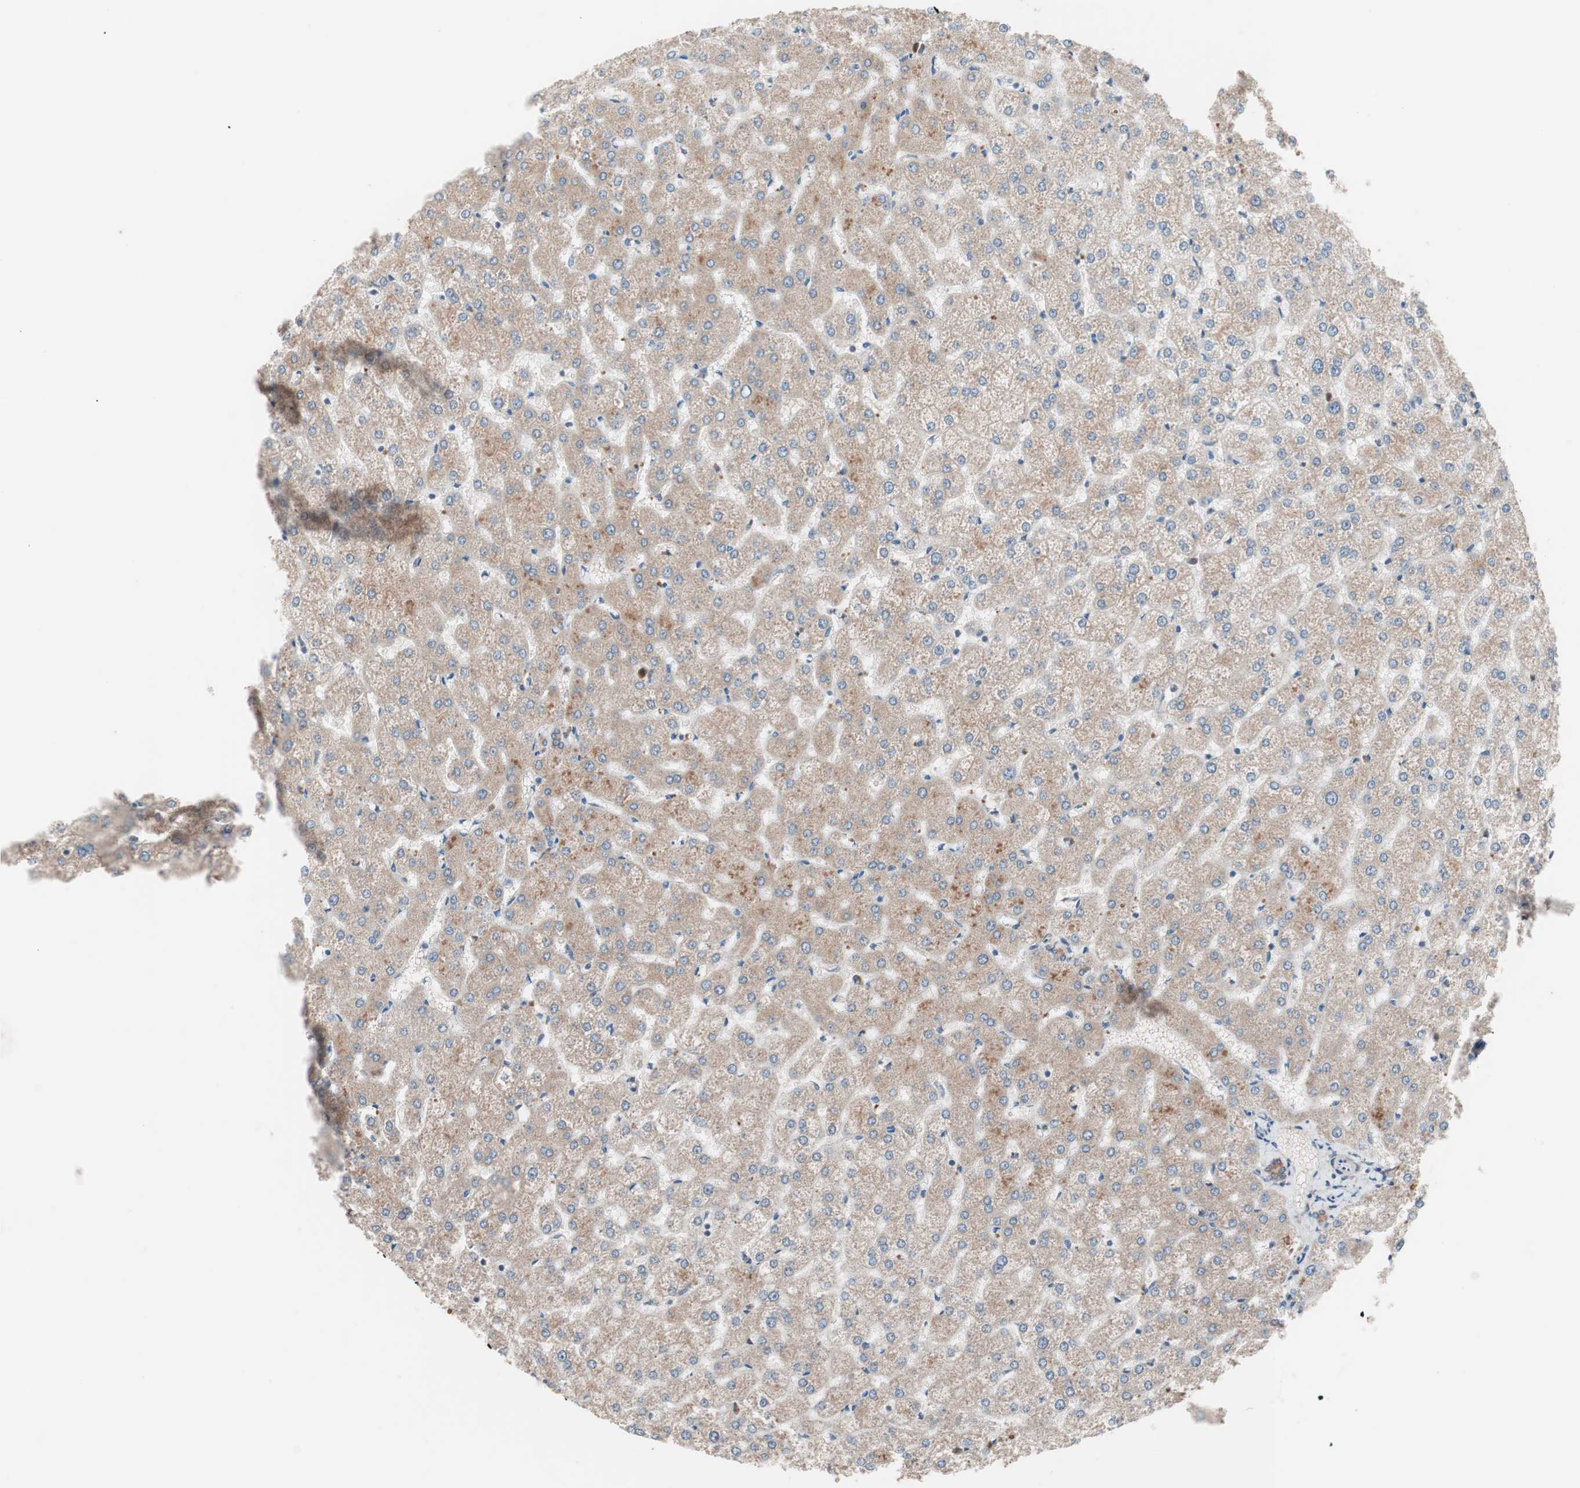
{"staining": {"intensity": "moderate", "quantity": ">75%", "location": "cytoplasmic/membranous"}, "tissue": "liver", "cell_type": "Cholangiocytes", "image_type": "normal", "snomed": [{"axis": "morphology", "description": "Normal tissue, NOS"}, {"axis": "topography", "description": "Liver"}], "caption": "Cholangiocytes exhibit medium levels of moderate cytoplasmic/membranous positivity in approximately >75% of cells in benign human liver. (brown staining indicates protein expression, while blue staining denotes nuclei).", "gene": "FAAH", "patient": {"sex": "female", "age": 32}}